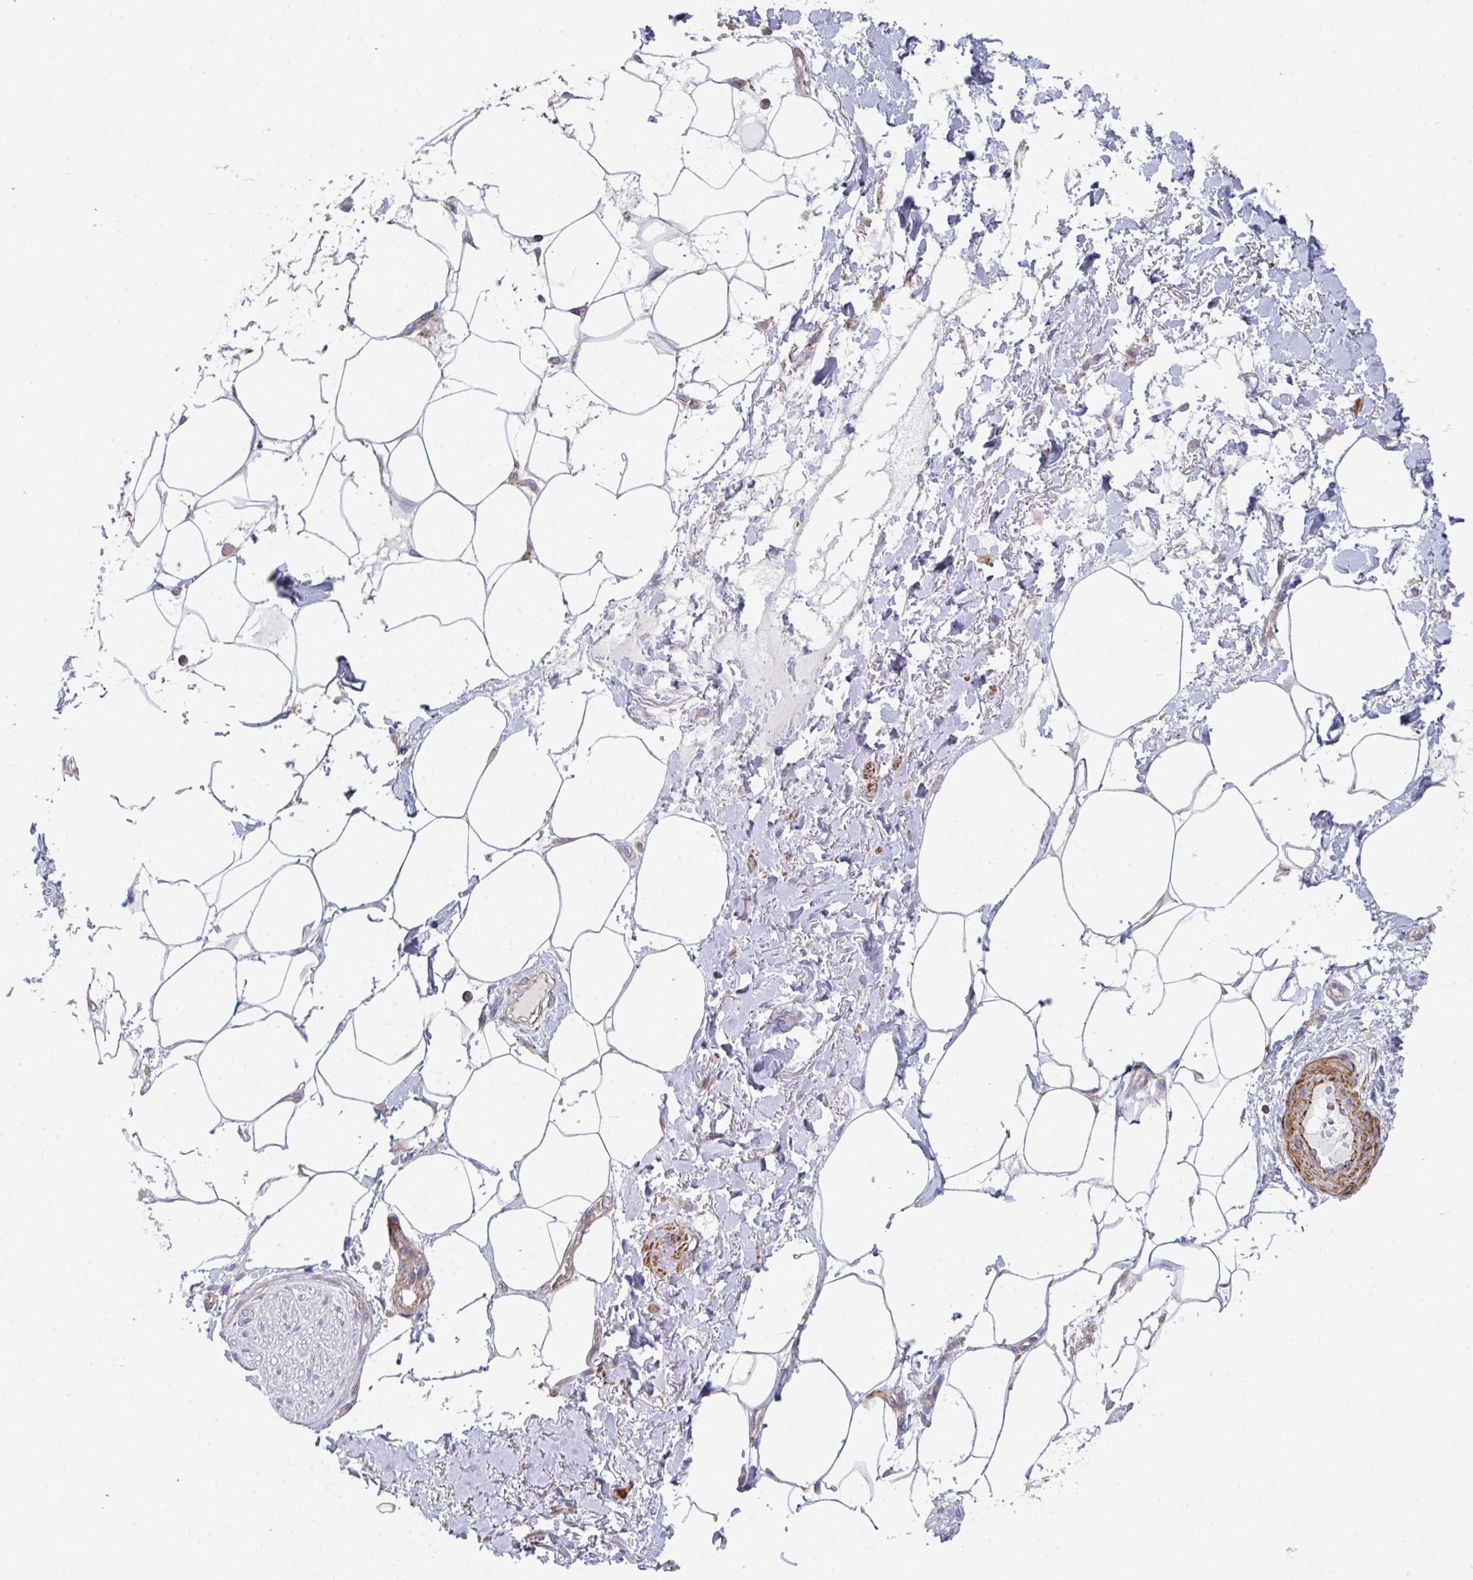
{"staining": {"intensity": "negative", "quantity": "none", "location": "none"}, "tissue": "adipose tissue", "cell_type": "Adipocytes", "image_type": "normal", "snomed": [{"axis": "morphology", "description": "Normal tissue, NOS"}, {"axis": "topography", "description": "Vagina"}, {"axis": "topography", "description": "Peripheral nerve tissue"}], "caption": "DAB (3,3'-diaminobenzidine) immunohistochemical staining of benign adipose tissue reveals no significant expression in adipocytes.", "gene": "FZD2", "patient": {"sex": "female", "age": 71}}